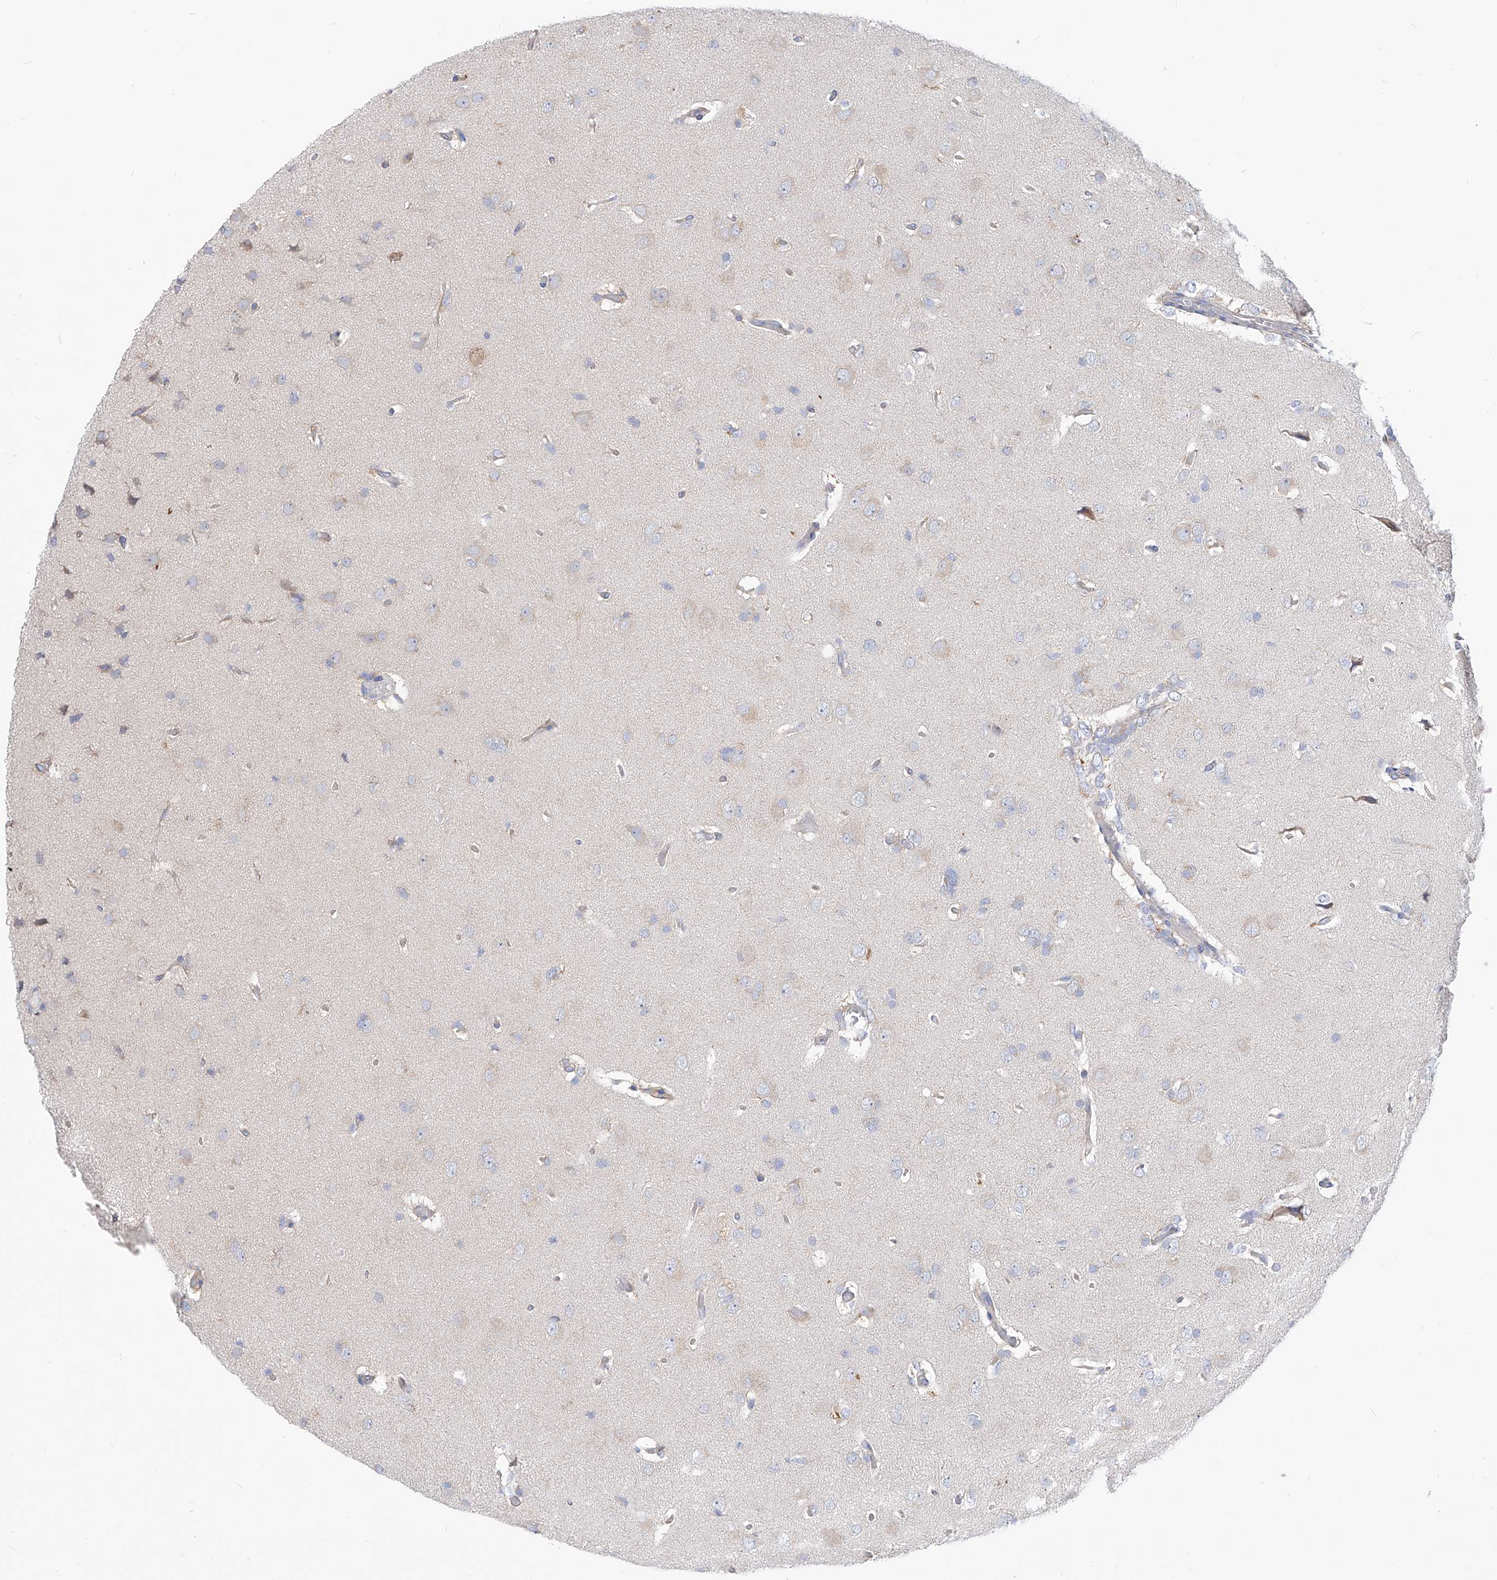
{"staining": {"intensity": "negative", "quantity": "none", "location": "none"}, "tissue": "glioma", "cell_type": "Tumor cells", "image_type": "cancer", "snomed": [{"axis": "morphology", "description": "Glioma, malignant, High grade"}, {"axis": "topography", "description": "Brain"}], "caption": "Immunohistochemistry of human high-grade glioma (malignant) shows no positivity in tumor cells.", "gene": "UFL1", "patient": {"sex": "female", "age": 59}}